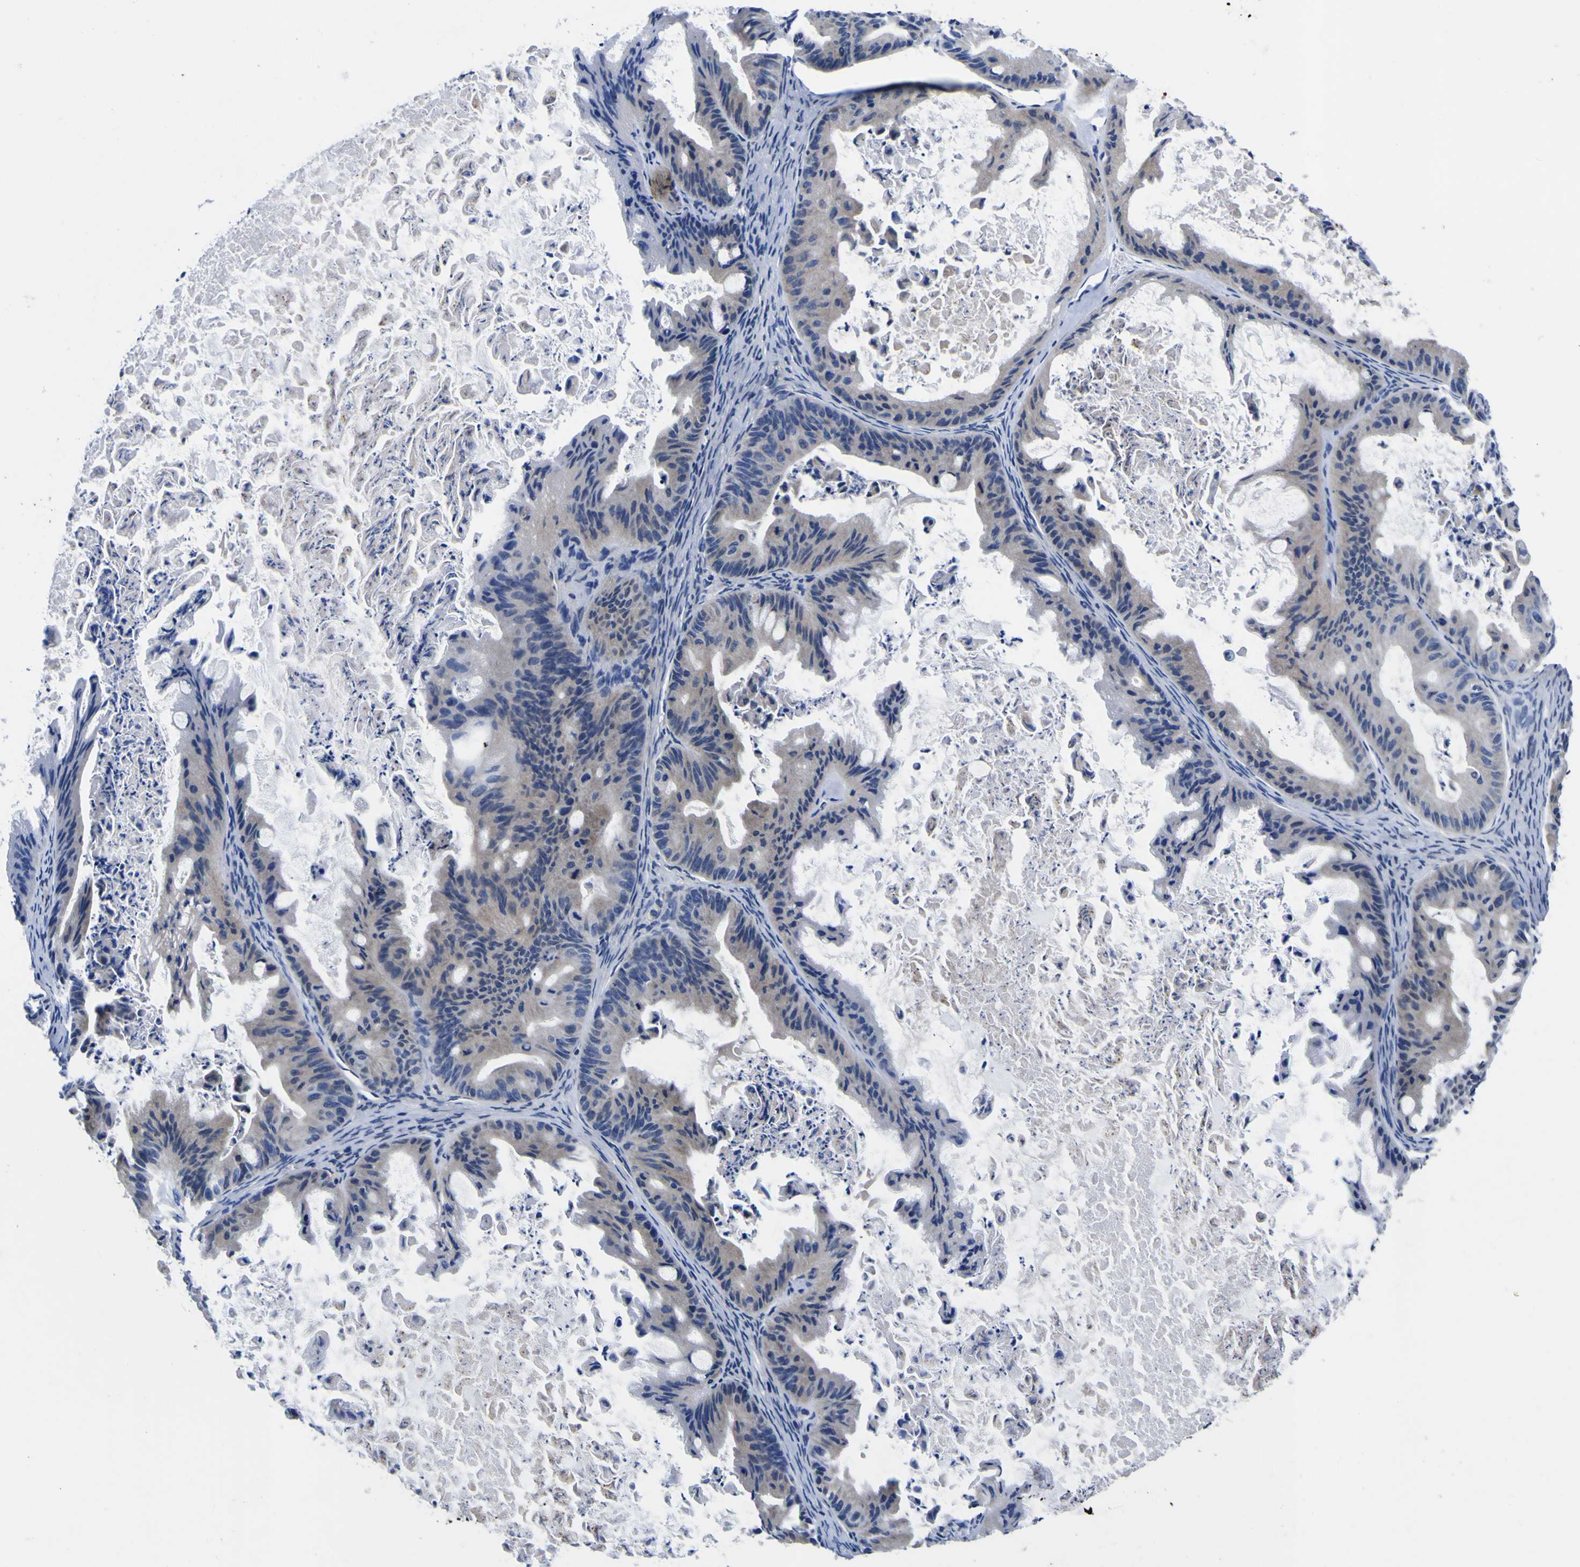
{"staining": {"intensity": "moderate", "quantity": "<25%", "location": "cytoplasmic/membranous"}, "tissue": "ovarian cancer", "cell_type": "Tumor cells", "image_type": "cancer", "snomed": [{"axis": "morphology", "description": "Cystadenocarcinoma, mucinous, NOS"}, {"axis": "topography", "description": "Ovary"}], "caption": "Immunohistochemistry (DAB) staining of human ovarian cancer demonstrates moderate cytoplasmic/membranous protein staining in approximately <25% of tumor cells. Nuclei are stained in blue.", "gene": "IGFLR1", "patient": {"sex": "female", "age": 37}}